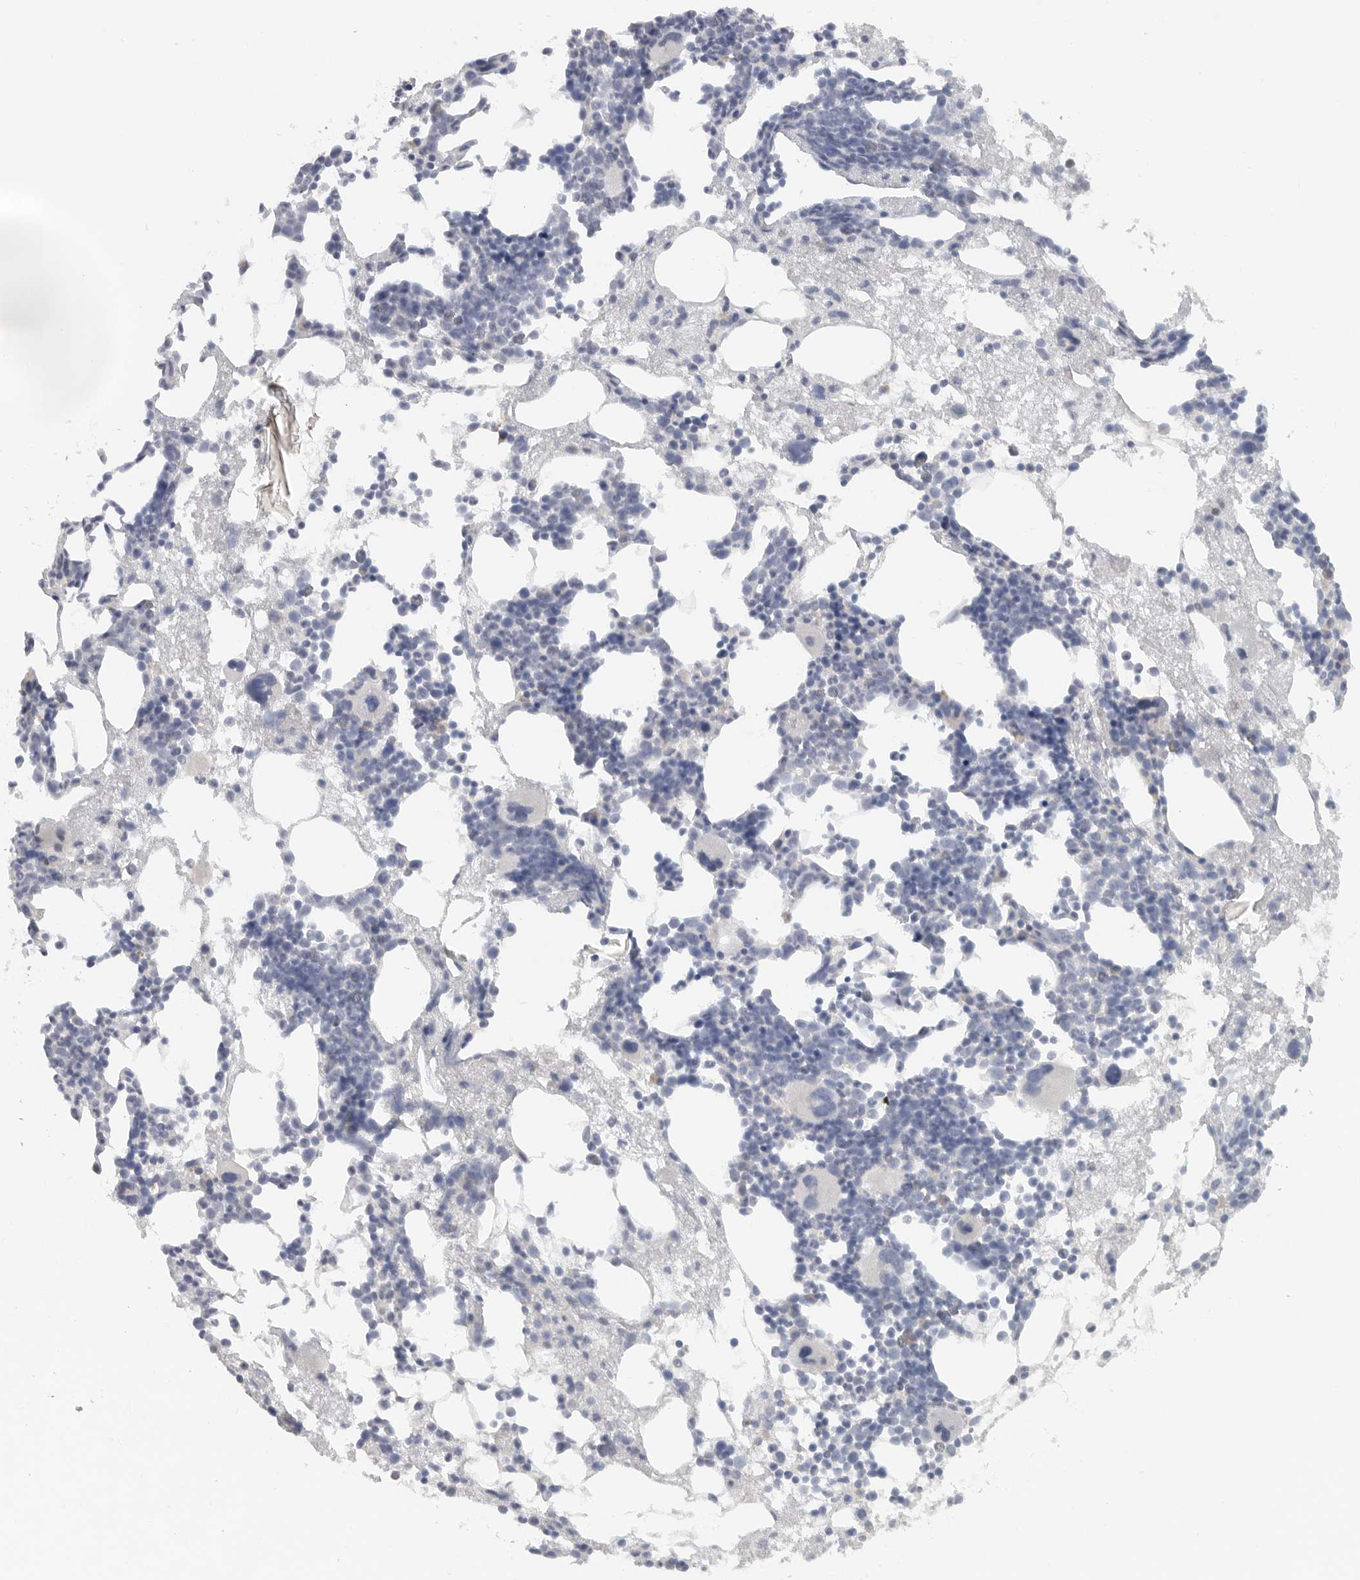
{"staining": {"intensity": "negative", "quantity": "none", "location": "none"}, "tissue": "bone marrow", "cell_type": "Hematopoietic cells", "image_type": "normal", "snomed": [{"axis": "morphology", "description": "Normal tissue, NOS"}, {"axis": "morphology", "description": "Inflammation, NOS"}, {"axis": "topography", "description": "Bone marrow"}], "caption": "Immunohistochemistry micrograph of unremarkable bone marrow stained for a protein (brown), which exhibits no expression in hematopoietic cells.", "gene": "PAM", "patient": {"sex": "female", "age": 81}}